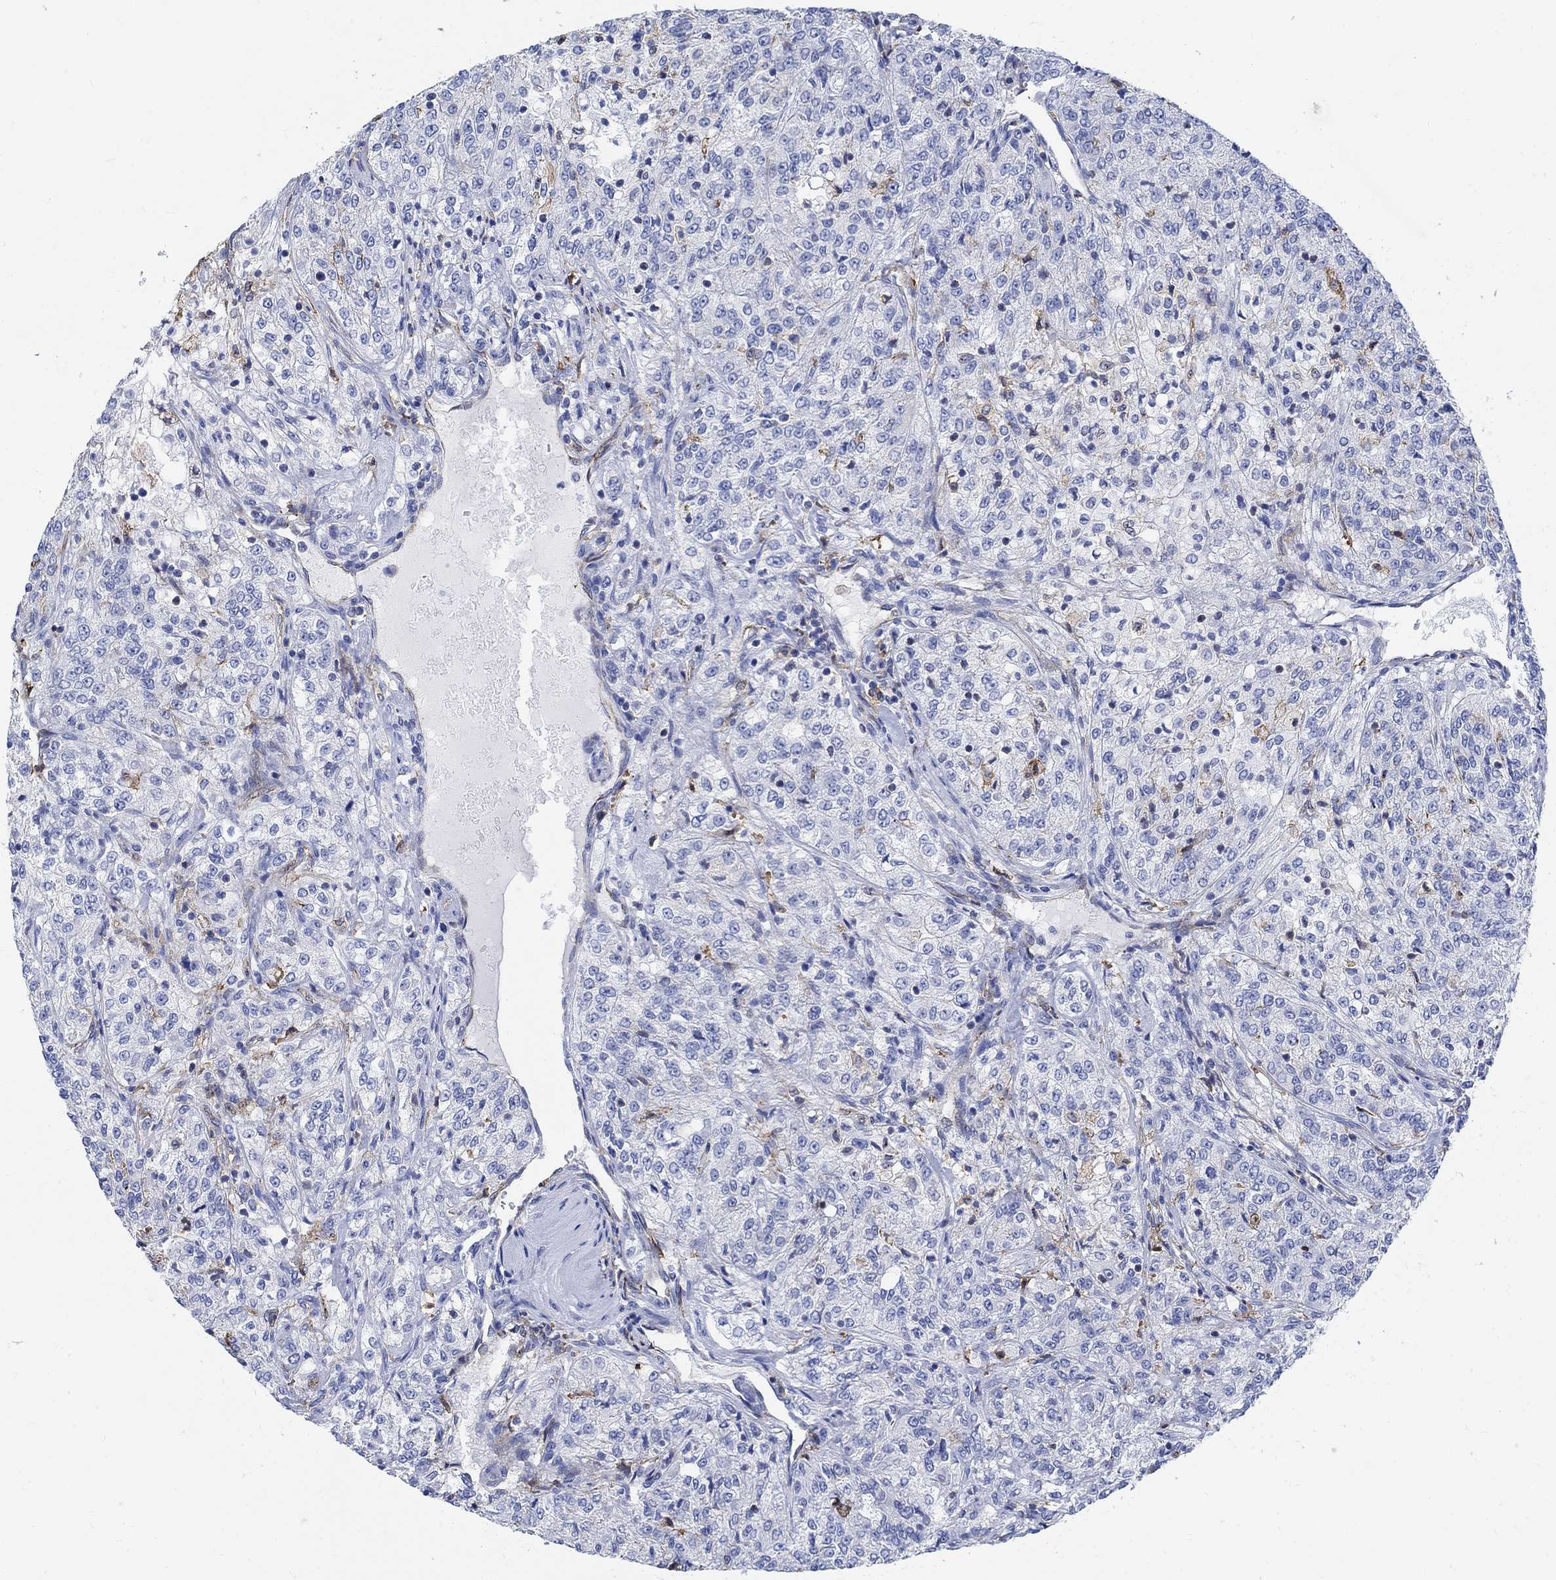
{"staining": {"intensity": "negative", "quantity": "none", "location": "none"}, "tissue": "renal cancer", "cell_type": "Tumor cells", "image_type": "cancer", "snomed": [{"axis": "morphology", "description": "Adenocarcinoma, NOS"}, {"axis": "topography", "description": "Kidney"}], "caption": "A high-resolution micrograph shows immunohistochemistry (IHC) staining of renal cancer, which shows no significant positivity in tumor cells.", "gene": "PHF21B", "patient": {"sex": "female", "age": 63}}